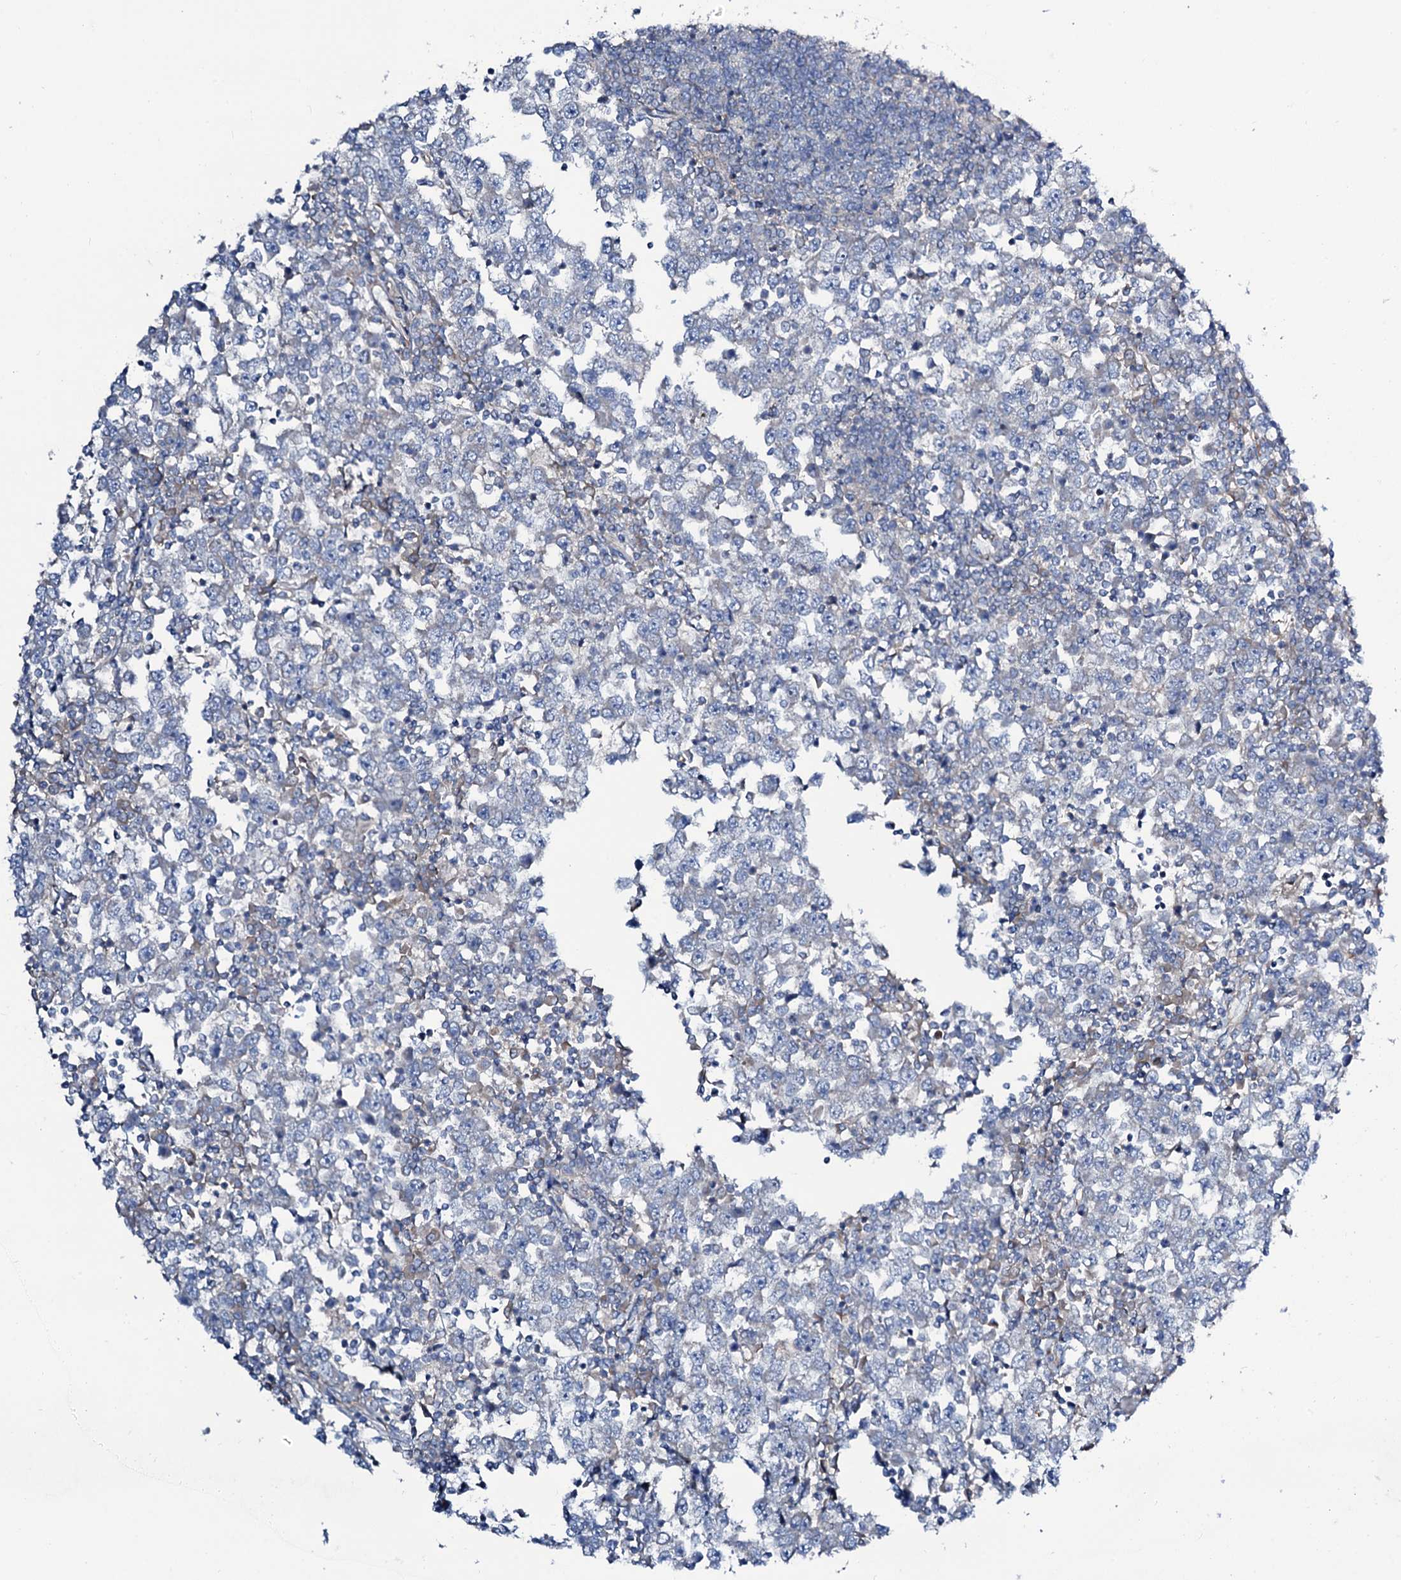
{"staining": {"intensity": "negative", "quantity": "none", "location": "none"}, "tissue": "testis cancer", "cell_type": "Tumor cells", "image_type": "cancer", "snomed": [{"axis": "morphology", "description": "Seminoma, NOS"}, {"axis": "topography", "description": "Testis"}], "caption": "This is a image of immunohistochemistry (IHC) staining of testis cancer, which shows no expression in tumor cells. The staining was performed using DAB to visualize the protein expression in brown, while the nuclei were stained in blue with hematoxylin (Magnification: 20x).", "gene": "STARD13", "patient": {"sex": "male", "age": 65}}